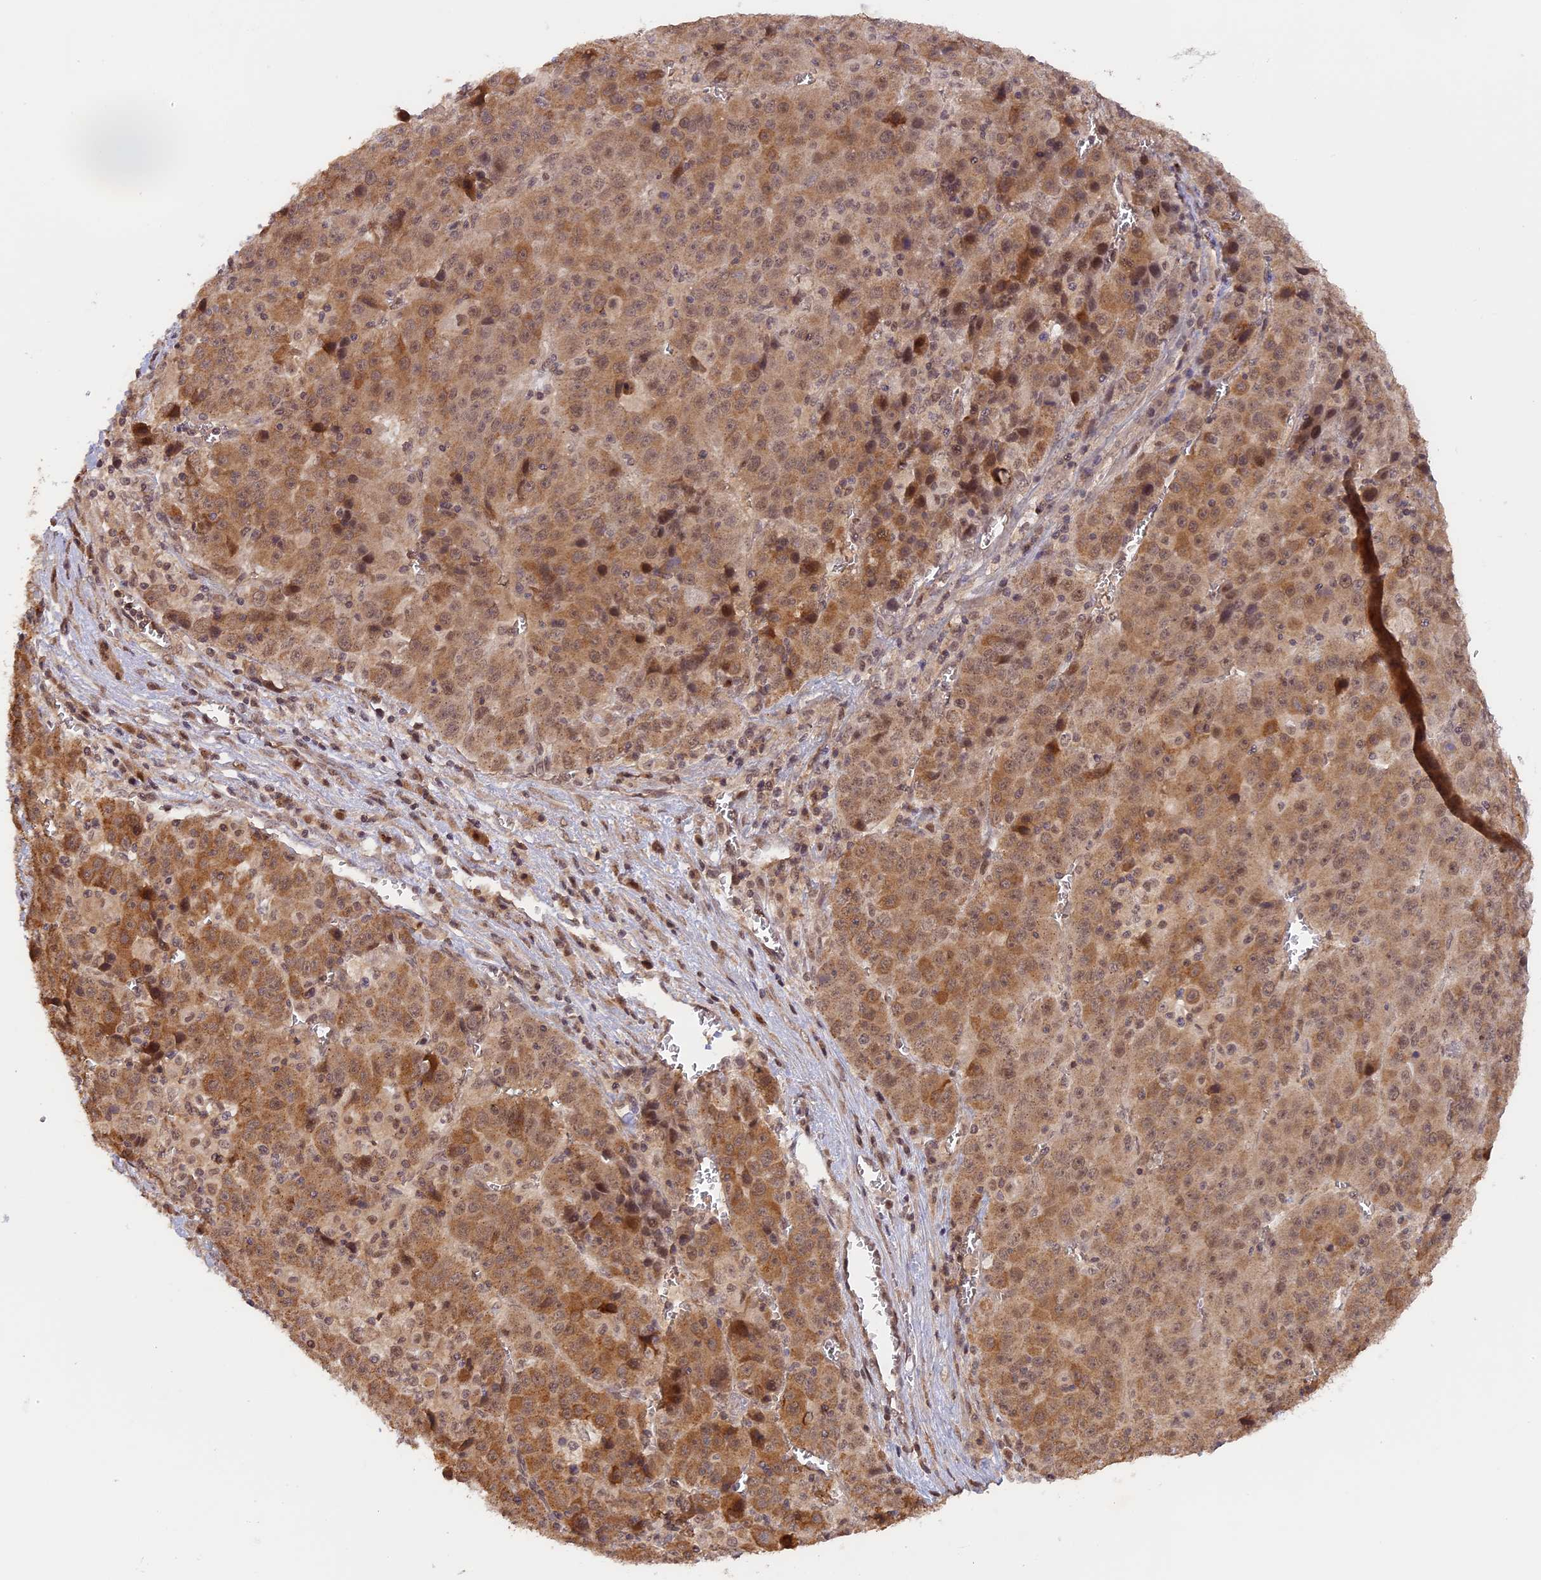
{"staining": {"intensity": "moderate", "quantity": ">75%", "location": "cytoplasmic/membranous,nuclear"}, "tissue": "liver cancer", "cell_type": "Tumor cells", "image_type": "cancer", "snomed": [{"axis": "morphology", "description": "Carcinoma, Hepatocellular, NOS"}, {"axis": "topography", "description": "Liver"}], "caption": "Immunohistochemistry (IHC) (DAB (3,3'-diaminobenzidine)) staining of liver cancer displays moderate cytoplasmic/membranous and nuclear protein staining in about >75% of tumor cells.", "gene": "MYBL2", "patient": {"sex": "female", "age": 53}}